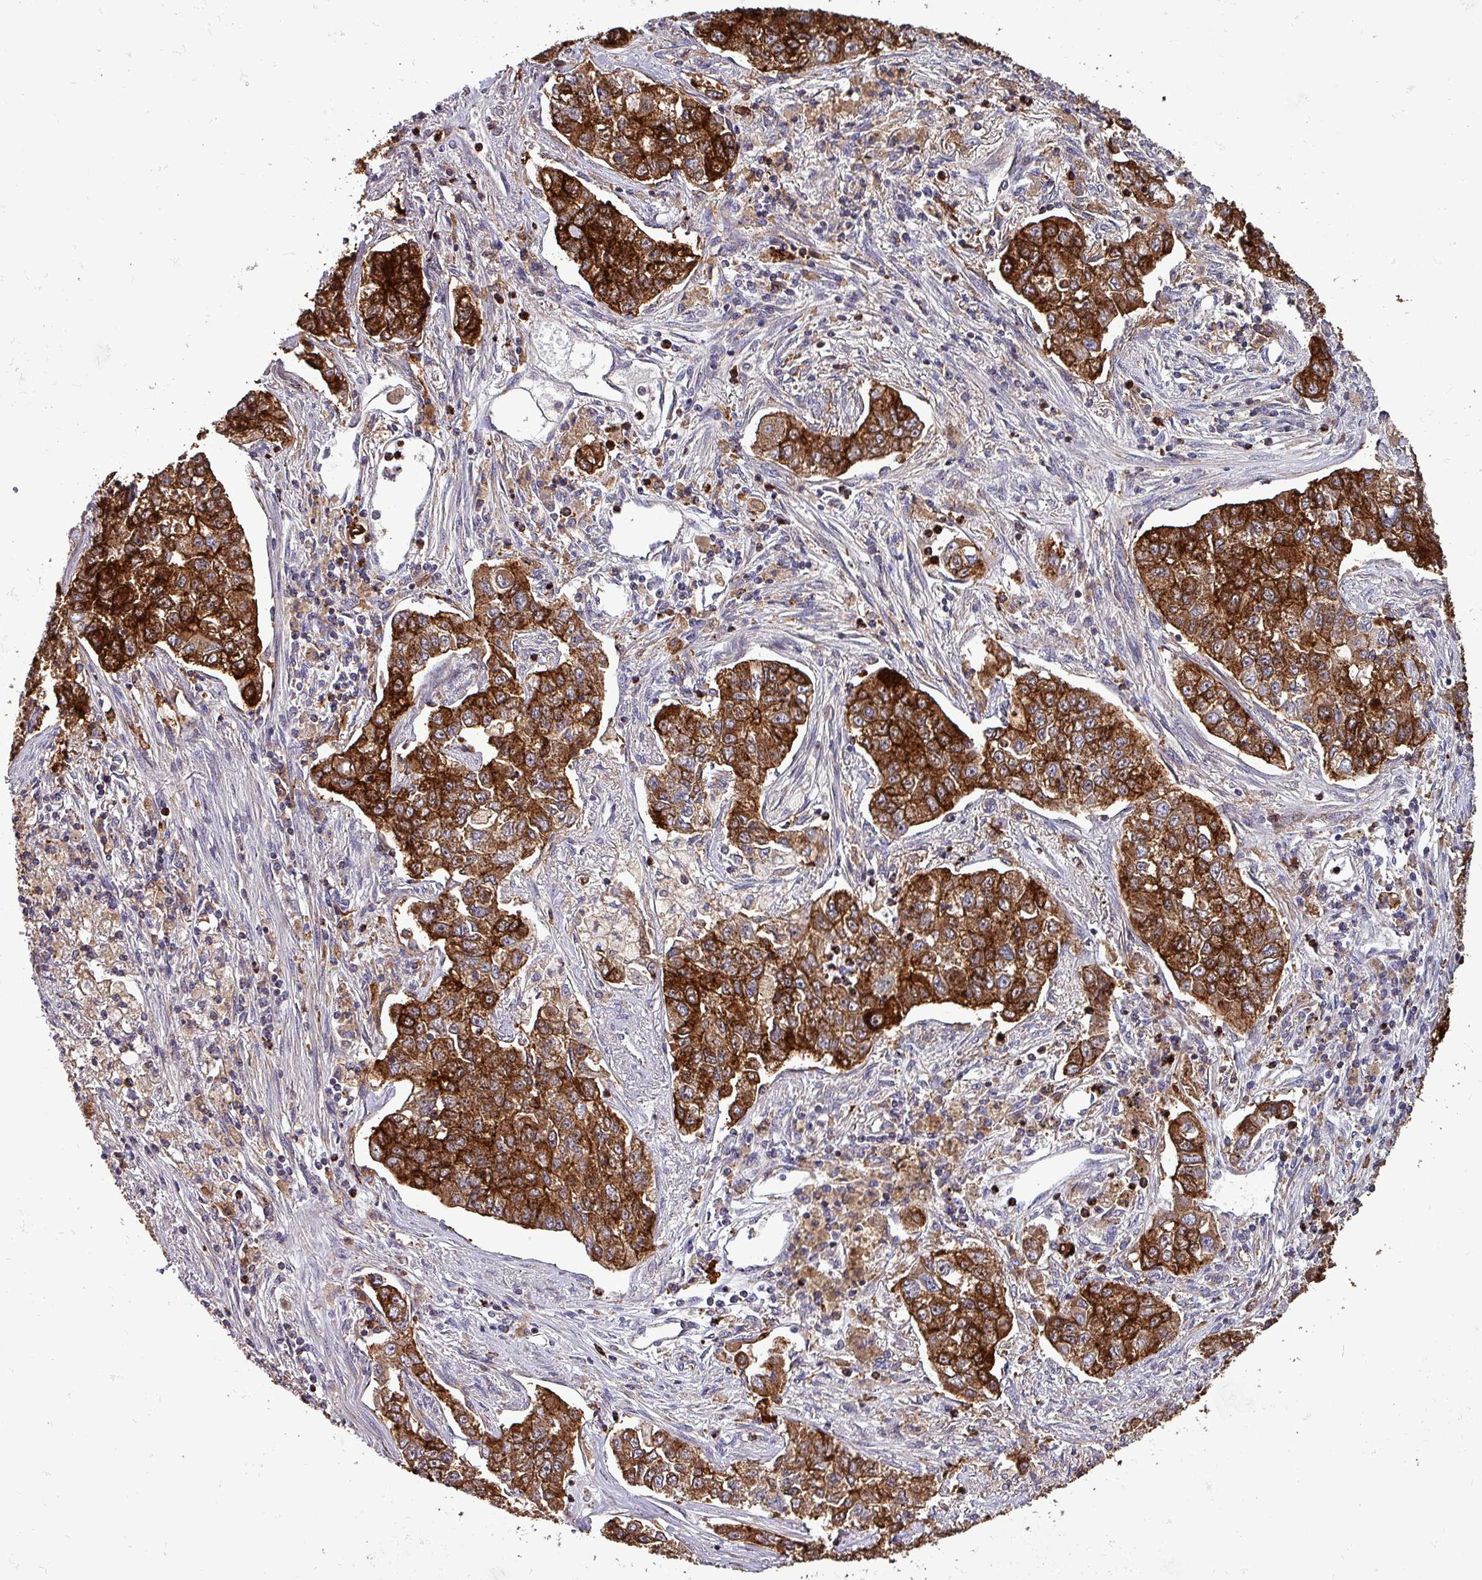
{"staining": {"intensity": "strong", "quantity": ">75%", "location": "cytoplasmic/membranous"}, "tissue": "lung cancer", "cell_type": "Tumor cells", "image_type": "cancer", "snomed": [{"axis": "morphology", "description": "Adenocarcinoma, NOS"}, {"axis": "topography", "description": "Lung"}], "caption": "Lung adenocarcinoma stained with immunohistochemistry (IHC) shows strong cytoplasmic/membranous staining in approximately >75% of tumor cells.", "gene": "SCIN", "patient": {"sex": "male", "age": 49}}